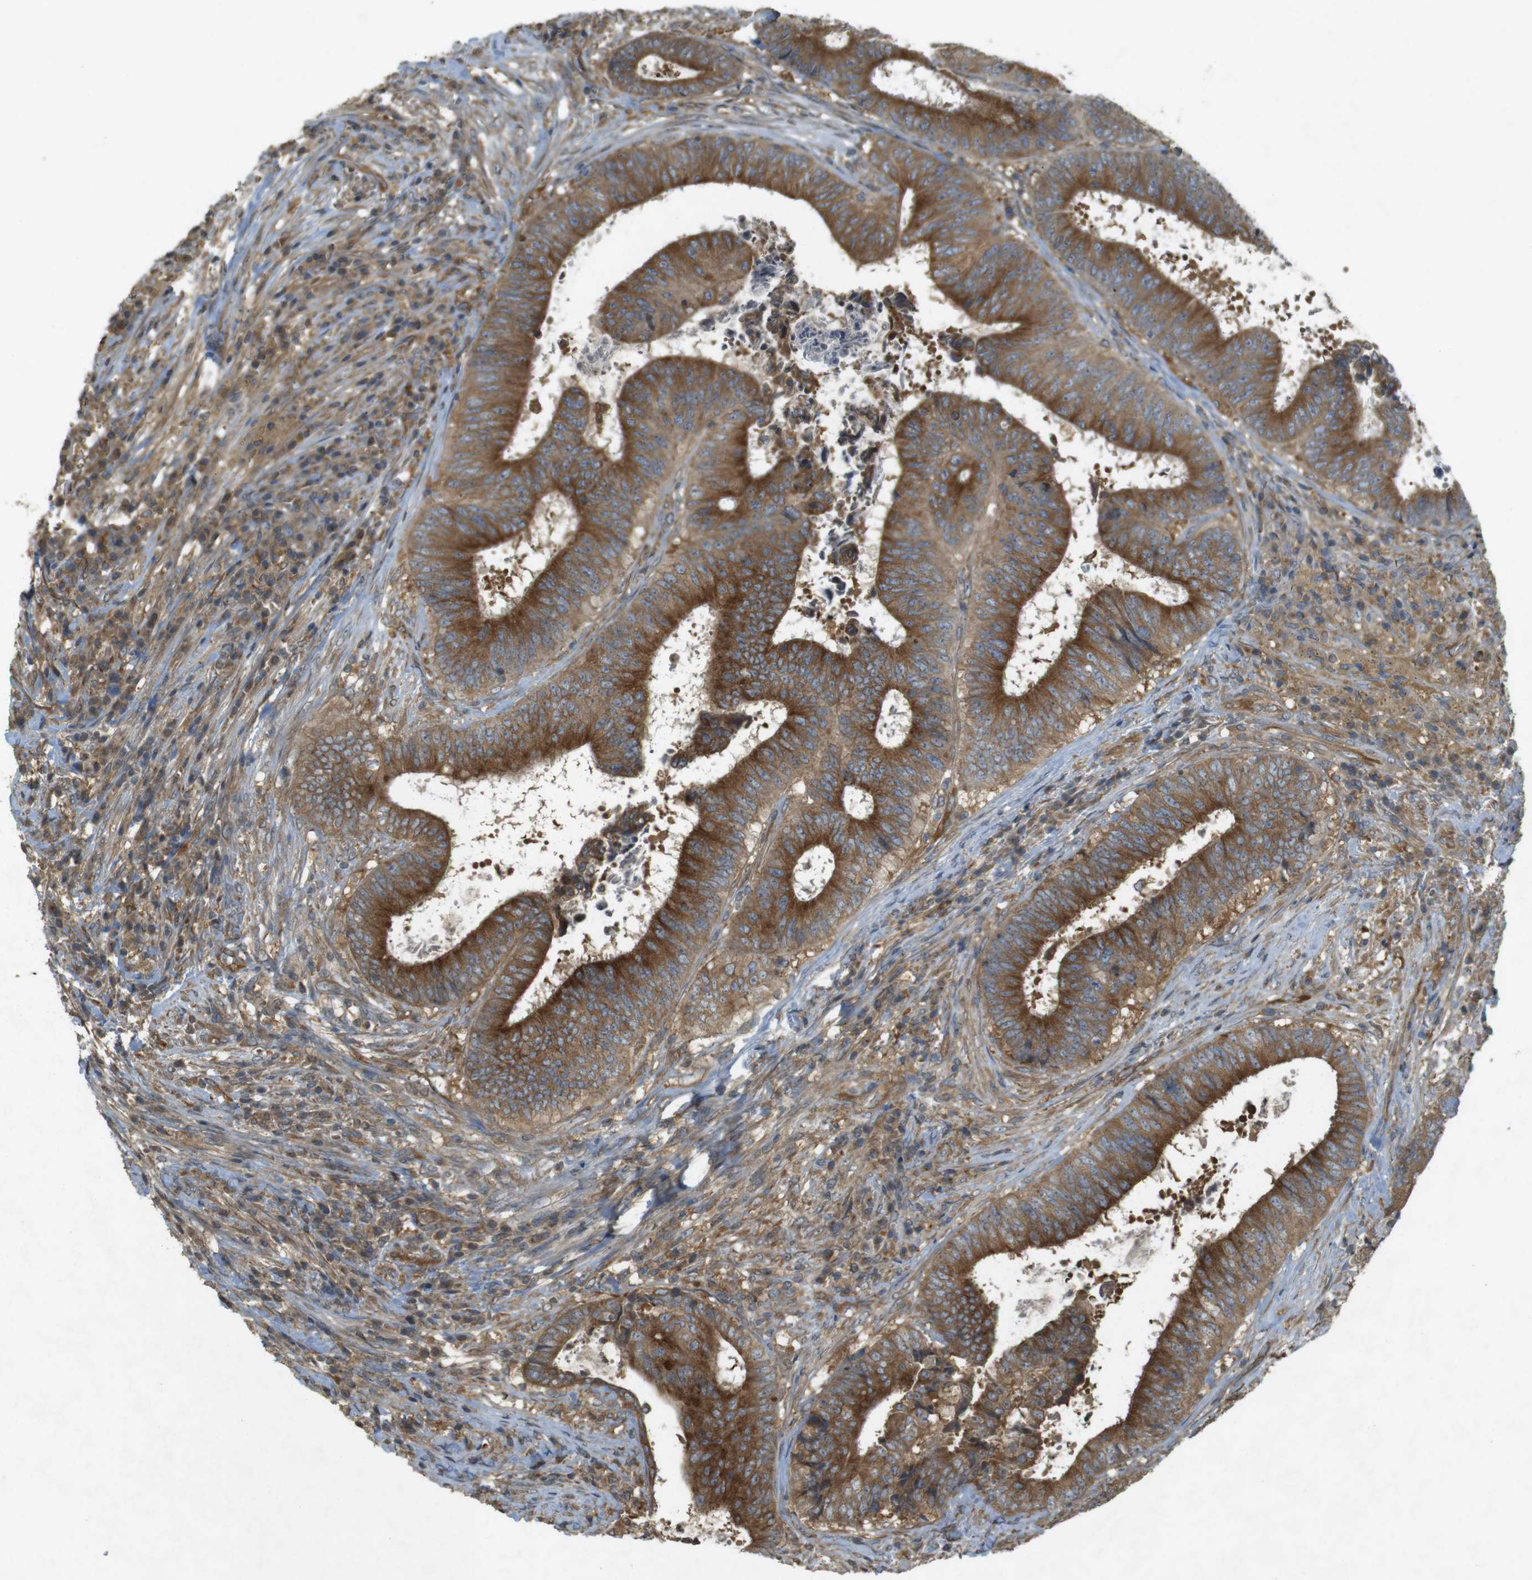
{"staining": {"intensity": "strong", "quantity": ">75%", "location": "cytoplasmic/membranous"}, "tissue": "colorectal cancer", "cell_type": "Tumor cells", "image_type": "cancer", "snomed": [{"axis": "morphology", "description": "Adenocarcinoma, NOS"}, {"axis": "topography", "description": "Rectum"}], "caption": "High-power microscopy captured an IHC micrograph of colorectal cancer, revealing strong cytoplasmic/membranous positivity in about >75% of tumor cells. Using DAB (brown) and hematoxylin (blue) stains, captured at high magnification using brightfield microscopy.", "gene": "KIF5B", "patient": {"sex": "male", "age": 72}}